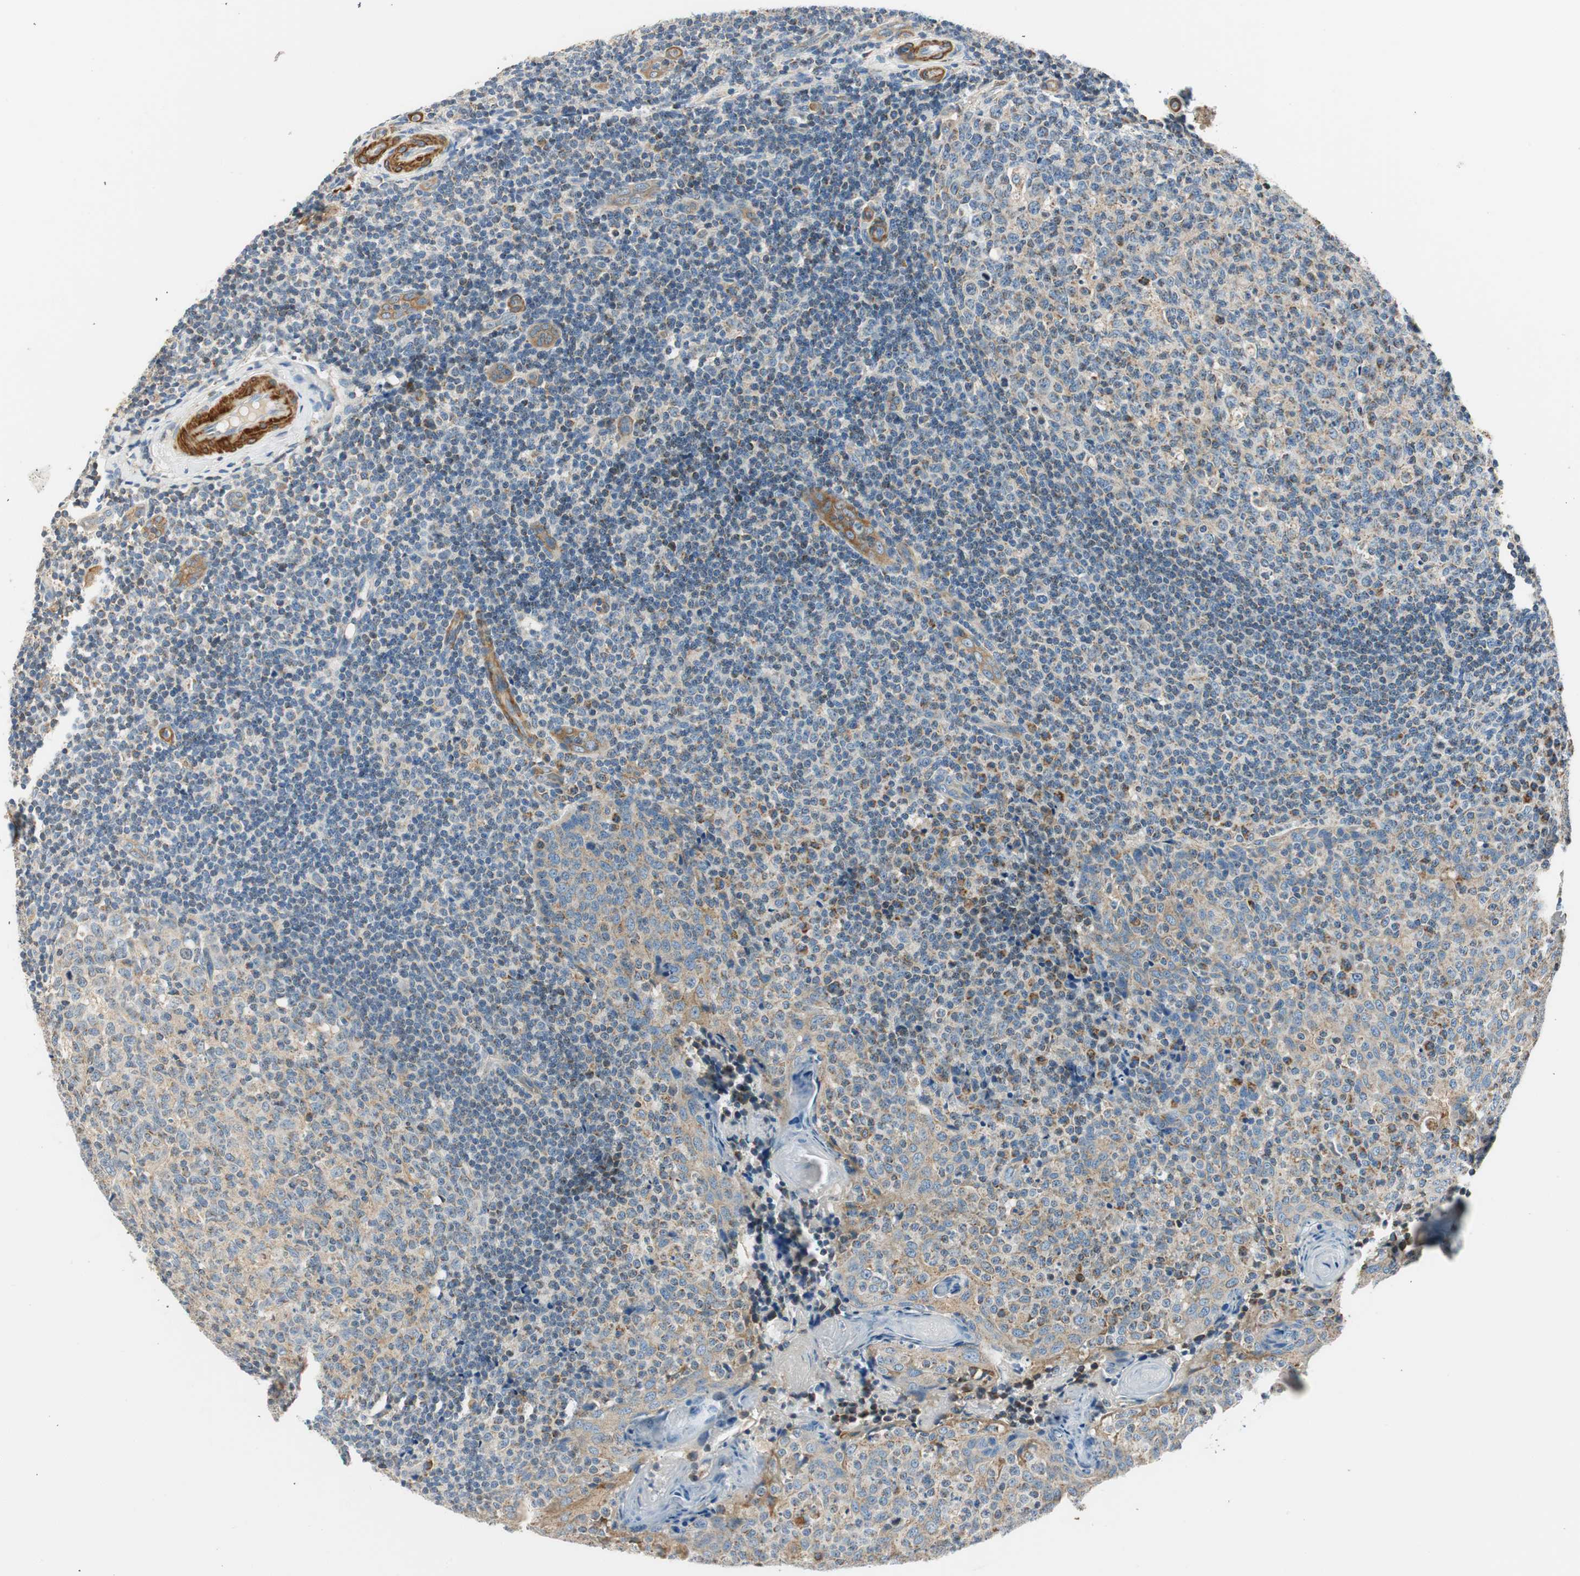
{"staining": {"intensity": "weak", "quantity": "25%-75%", "location": "cytoplasmic/membranous"}, "tissue": "tonsil", "cell_type": "Germinal center cells", "image_type": "normal", "snomed": [{"axis": "morphology", "description": "Normal tissue, NOS"}, {"axis": "topography", "description": "Tonsil"}], "caption": "Immunohistochemistry photomicrograph of normal human tonsil stained for a protein (brown), which displays low levels of weak cytoplasmic/membranous expression in approximately 25%-75% of germinal center cells.", "gene": "RORB", "patient": {"sex": "female", "age": 19}}